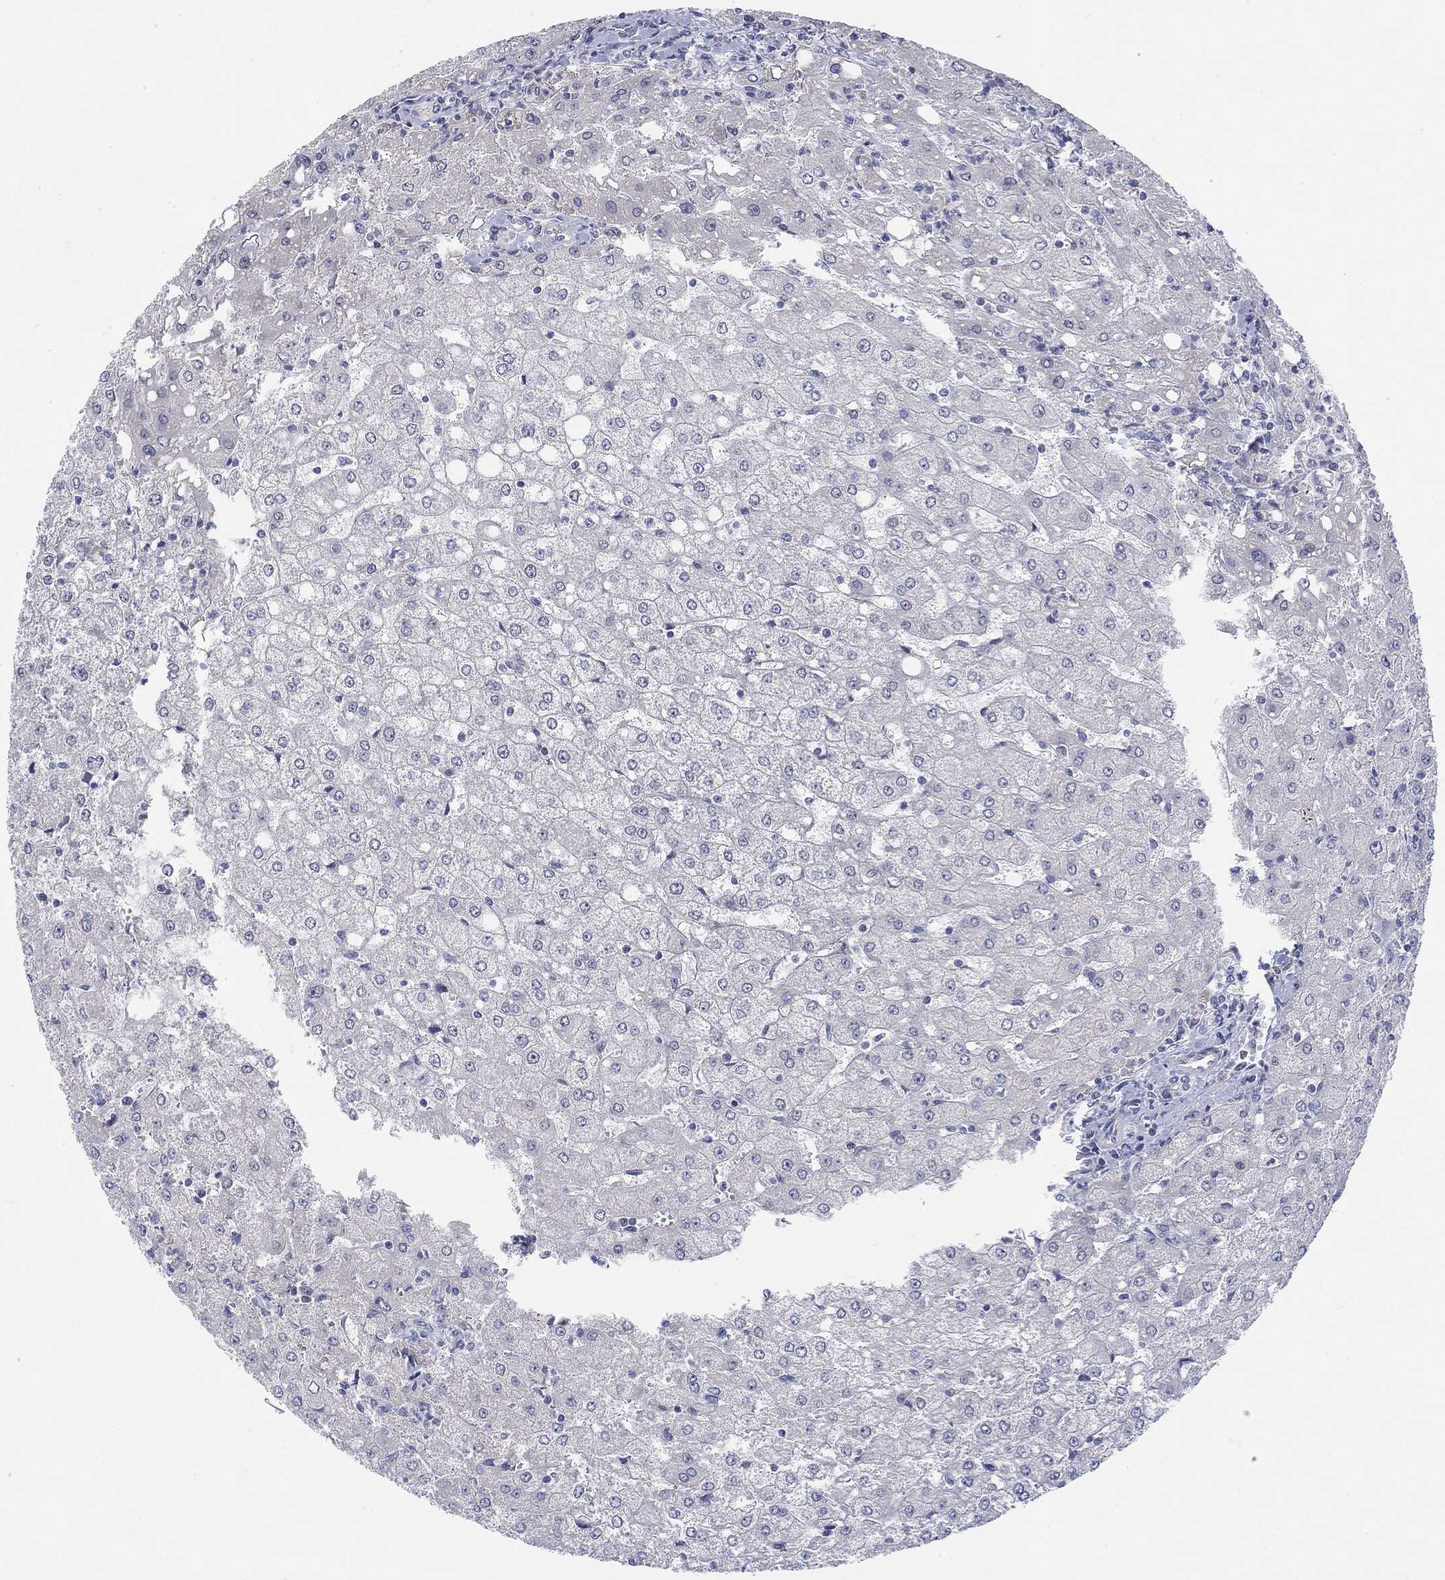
{"staining": {"intensity": "negative", "quantity": "none", "location": "none"}, "tissue": "liver", "cell_type": "Cholangiocytes", "image_type": "normal", "snomed": [{"axis": "morphology", "description": "Normal tissue, NOS"}, {"axis": "topography", "description": "Liver"}], "caption": "Cholangiocytes show no significant protein positivity in benign liver. The staining was performed using DAB (3,3'-diaminobenzidine) to visualize the protein expression in brown, while the nuclei were stained in blue with hematoxylin (Magnification: 20x).", "gene": "PNMA5", "patient": {"sex": "female", "age": 53}}